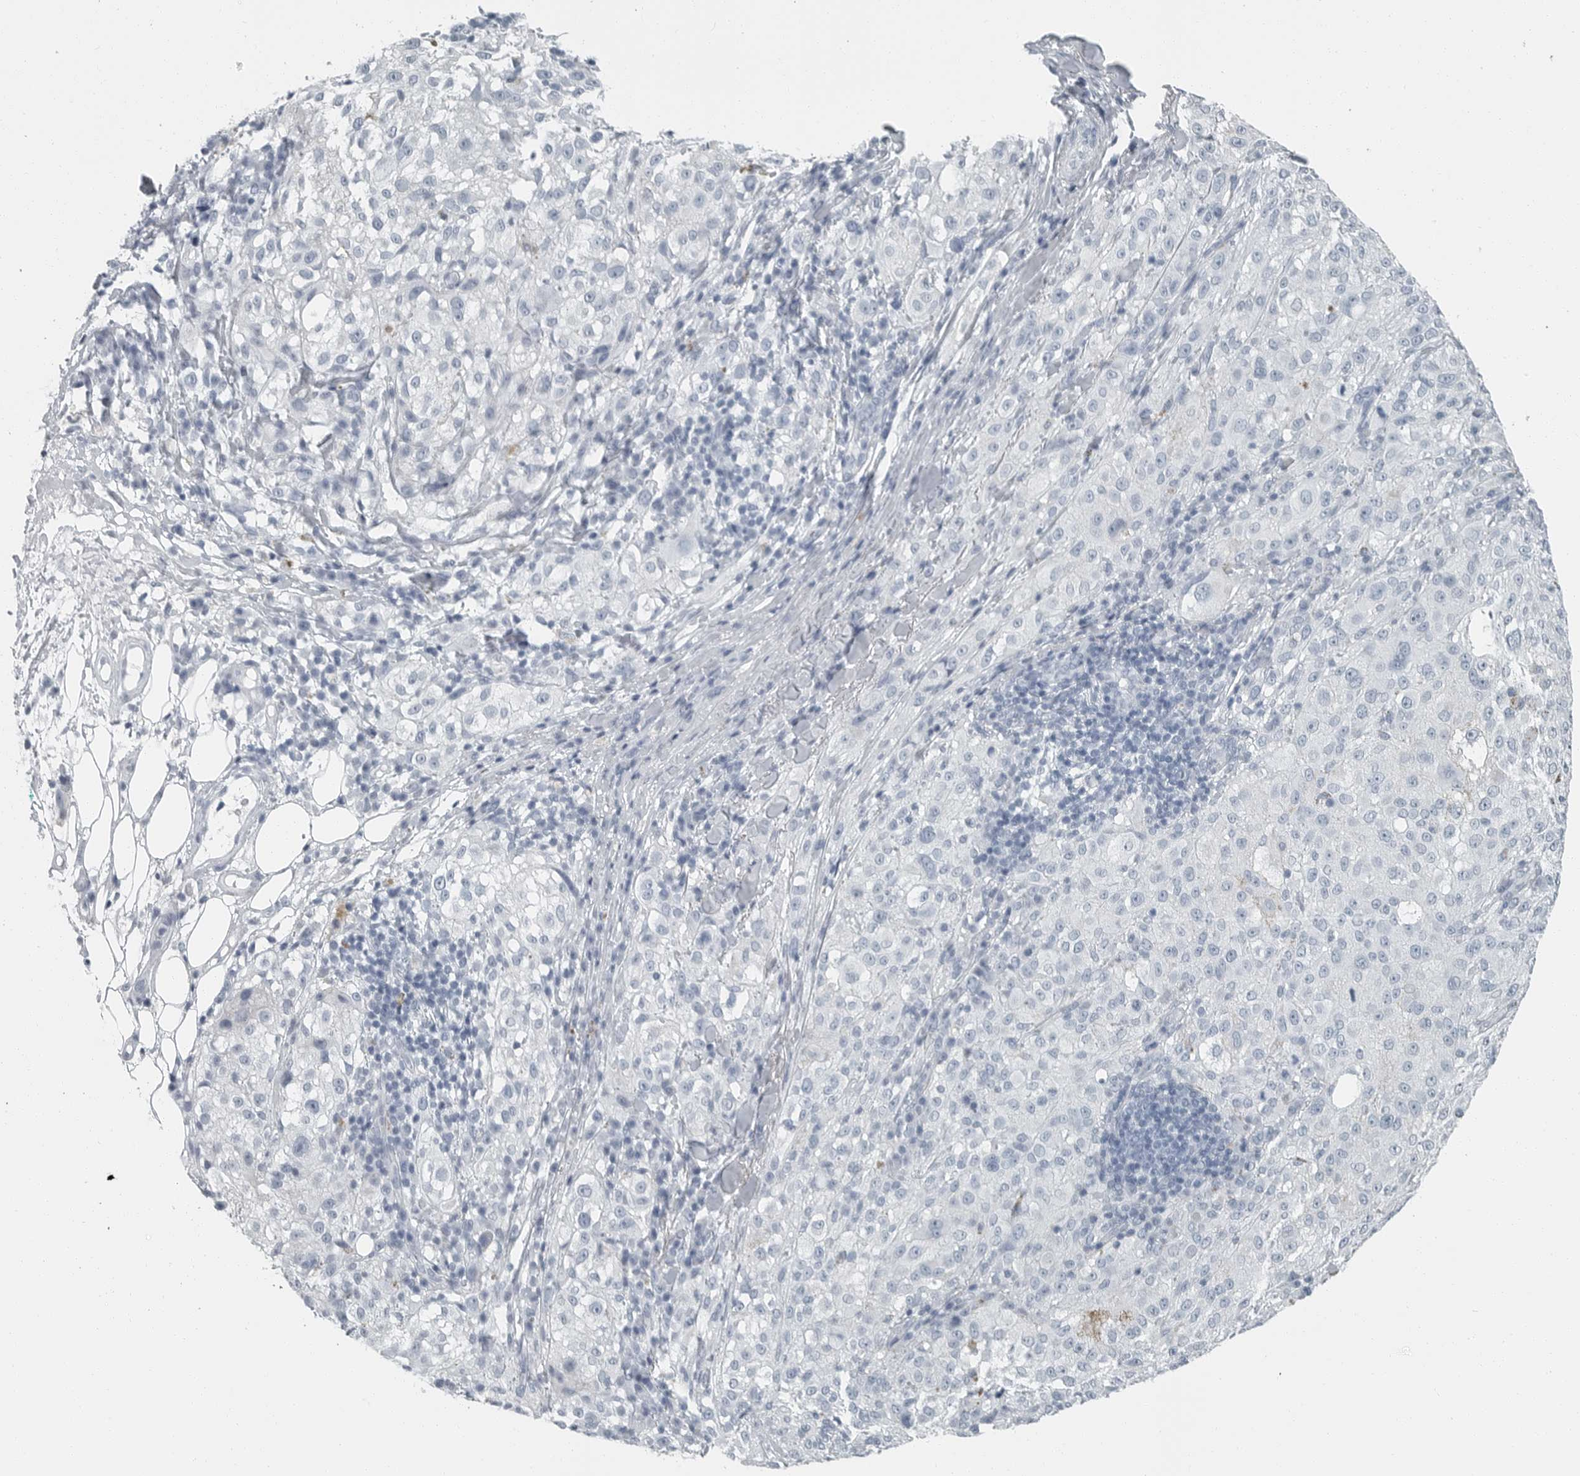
{"staining": {"intensity": "negative", "quantity": "none", "location": "none"}, "tissue": "melanoma", "cell_type": "Tumor cells", "image_type": "cancer", "snomed": [{"axis": "morphology", "description": "Necrosis, NOS"}, {"axis": "morphology", "description": "Malignant melanoma, NOS"}, {"axis": "topography", "description": "Skin"}], "caption": "Tumor cells show no significant protein staining in melanoma.", "gene": "ZPBP2", "patient": {"sex": "female", "age": 87}}